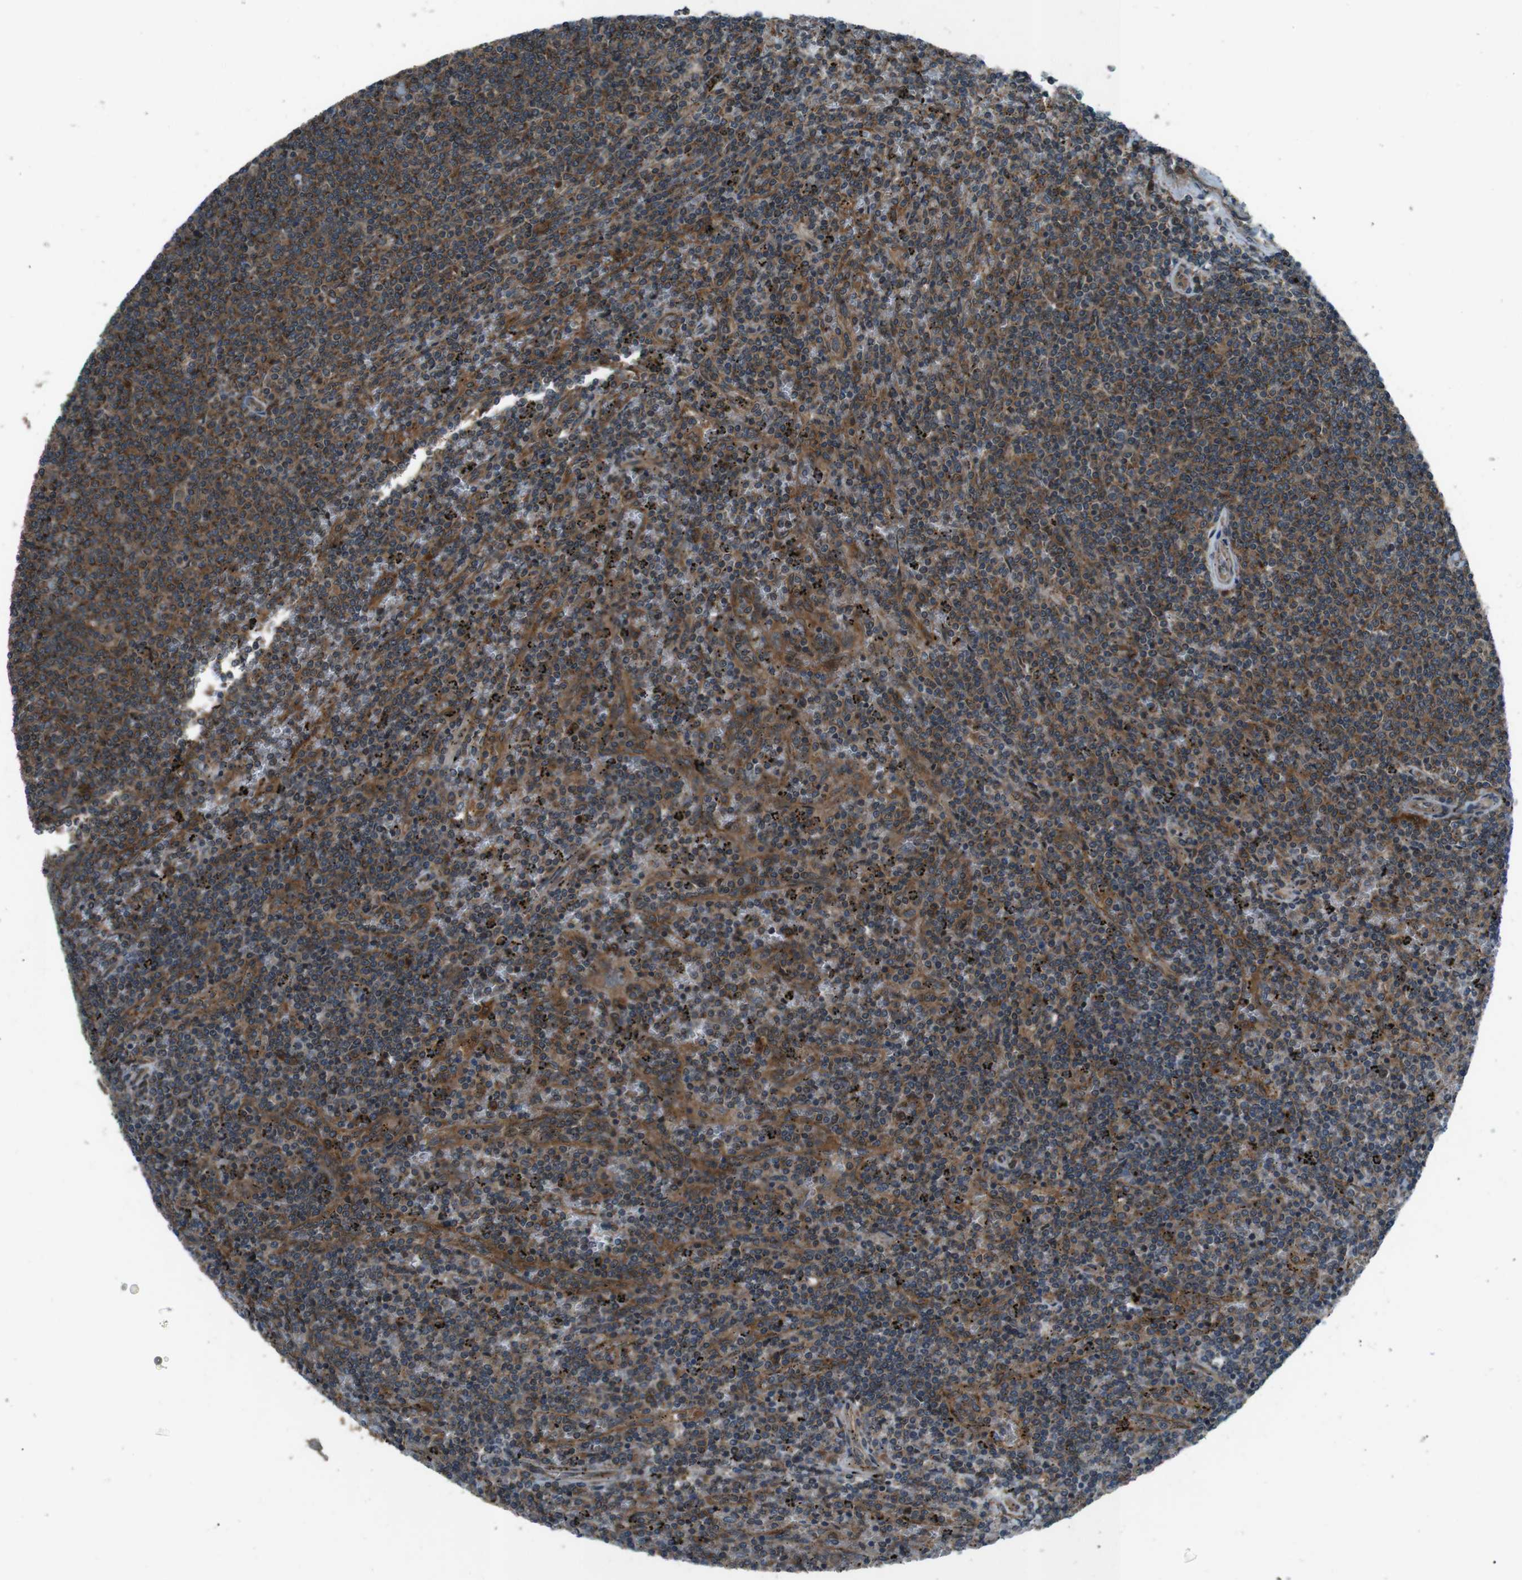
{"staining": {"intensity": "moderate", "quantity": "25%-75%", "location": "cytoplasmic/membranous"}, "tissue": "lymphoma", "cell_type": "Tumor cells", "image_type": "cancer", "snomed": [{"axis": "morphology", "description": "Malignant lymphoma, non-Hodgkin's type, Low grade"}, {"axis": "topography", "description": "Spleen"}], "caption": "Immunohistochemical staining of human lymphoma displays medium levels of moderate cytoplasmic/membranous protein positivity in approximately 25%-75% of tumor cells.", "gene": "SLC27A4", "patient": {"sex": "female", "age": 50}}